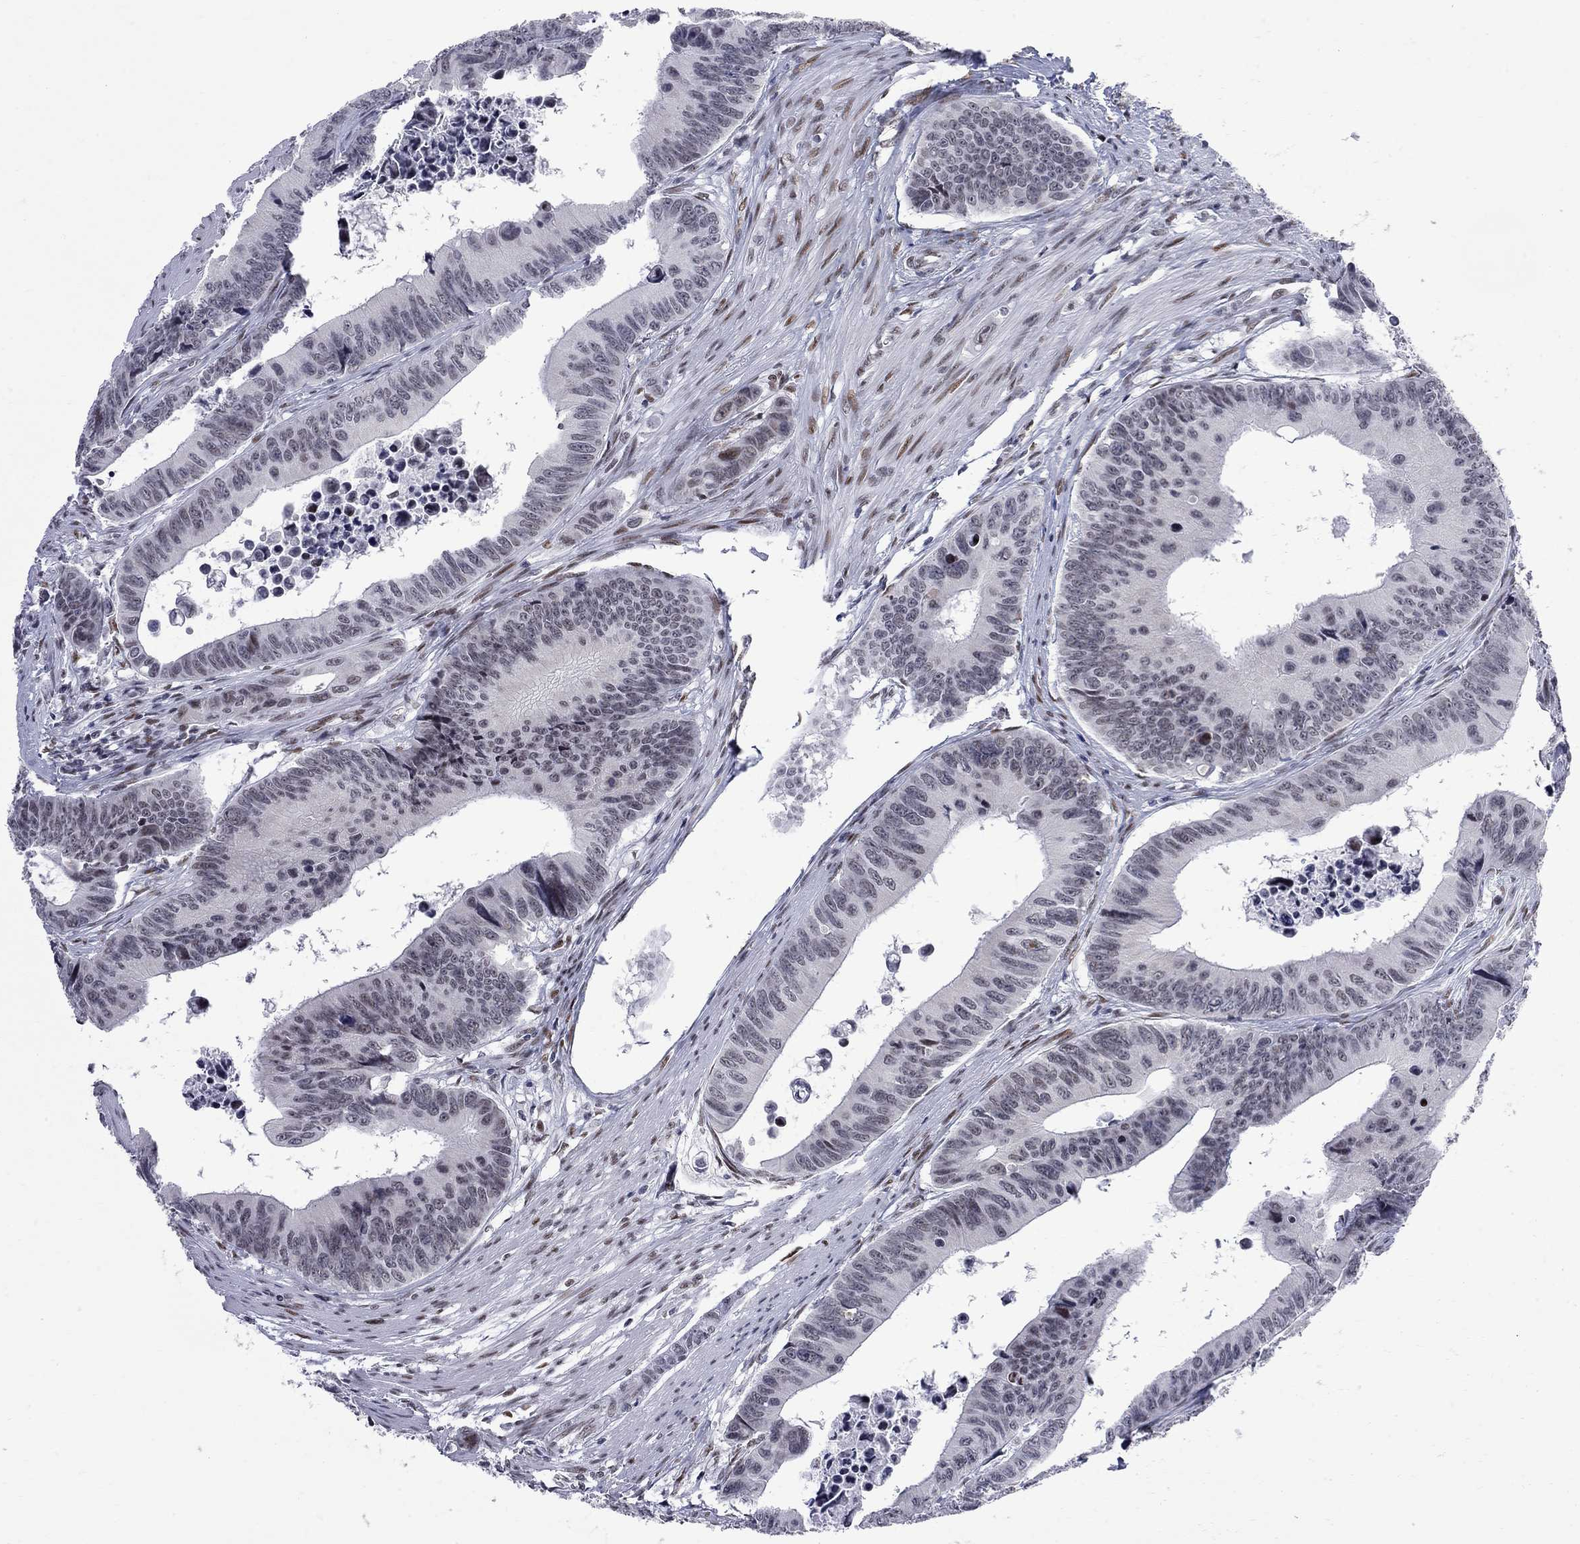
{"staining": {"intensity": "weak", "quantity": "<25%", "location": "nuclear"}, "tissue": "colorectal cancer", "cell_type": "Tumor cells", "image_type": "cancer", "snomed": [{"axis": "morphology", "description": "Adenocarcinoma, NOS"}, {"axis": "topography", "description": "Colon"}], "caption": "There is no significant staining in tumor cells of colorectal cancer (adenocarcinoma).", "gene": "ZBTB47", "patient": {"sex": "female", "age": 87}}